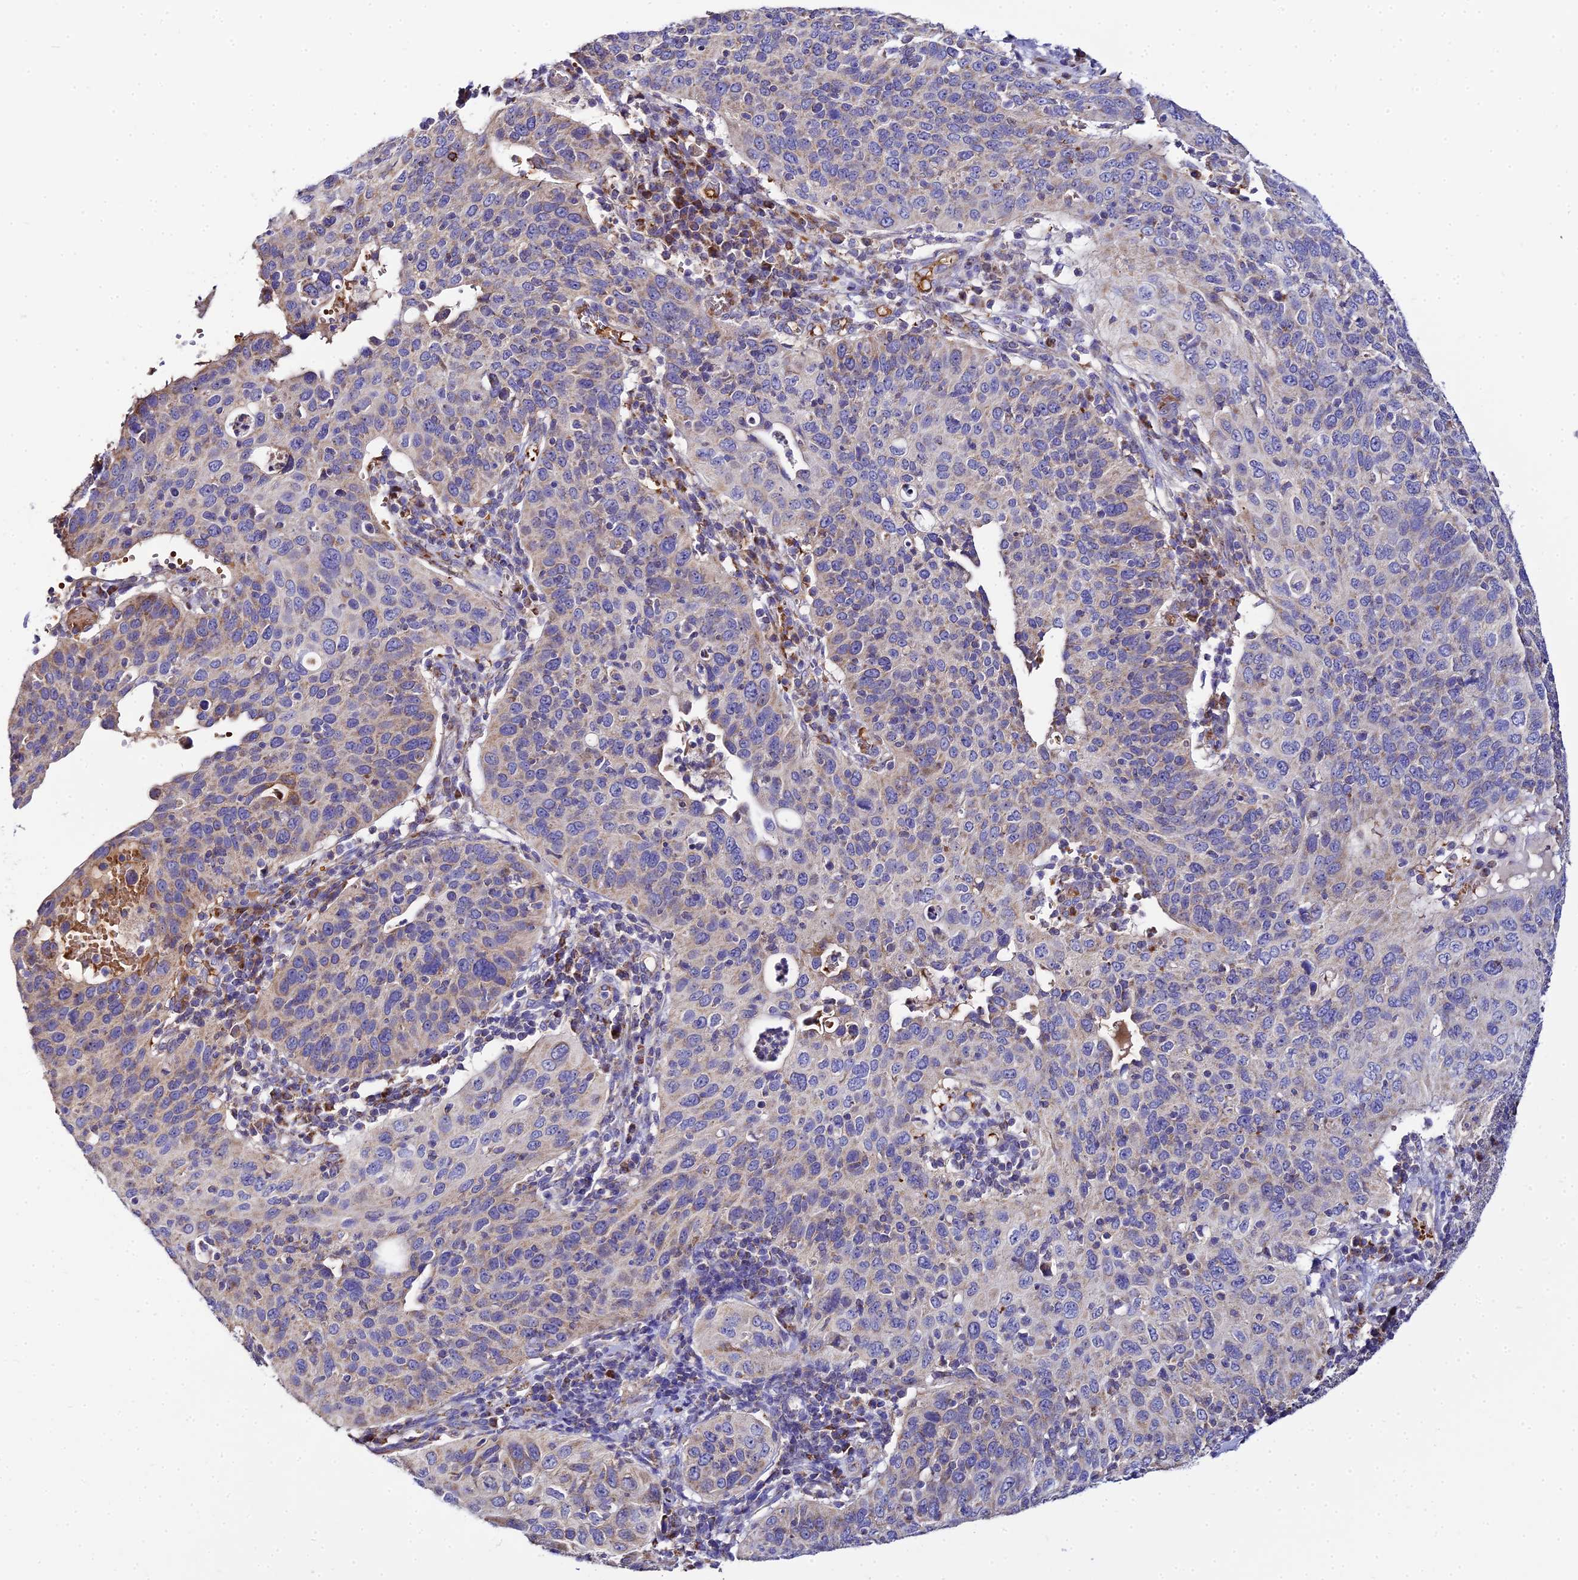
{"staining": {"intensity": "weak", "quantity": "<25%", "location": "cytoplasmic/membranous"}, "tissue": "cervical cancer", "cell_type": "Tumor cells", "image_type": "cancer", "snomed": [{"axis": "morphology", "description": "Squamous cell carcinoma, NOS"}, {"axis": "topography", "description": "Cervix"}], "caption": "Squamous cell carcinoma (cervical) stained for a protein using immunohistochemistry demonstrates no staining tumor cells.", "gene": "TYW5", "patient": {"sex": "female", "age": 36}}